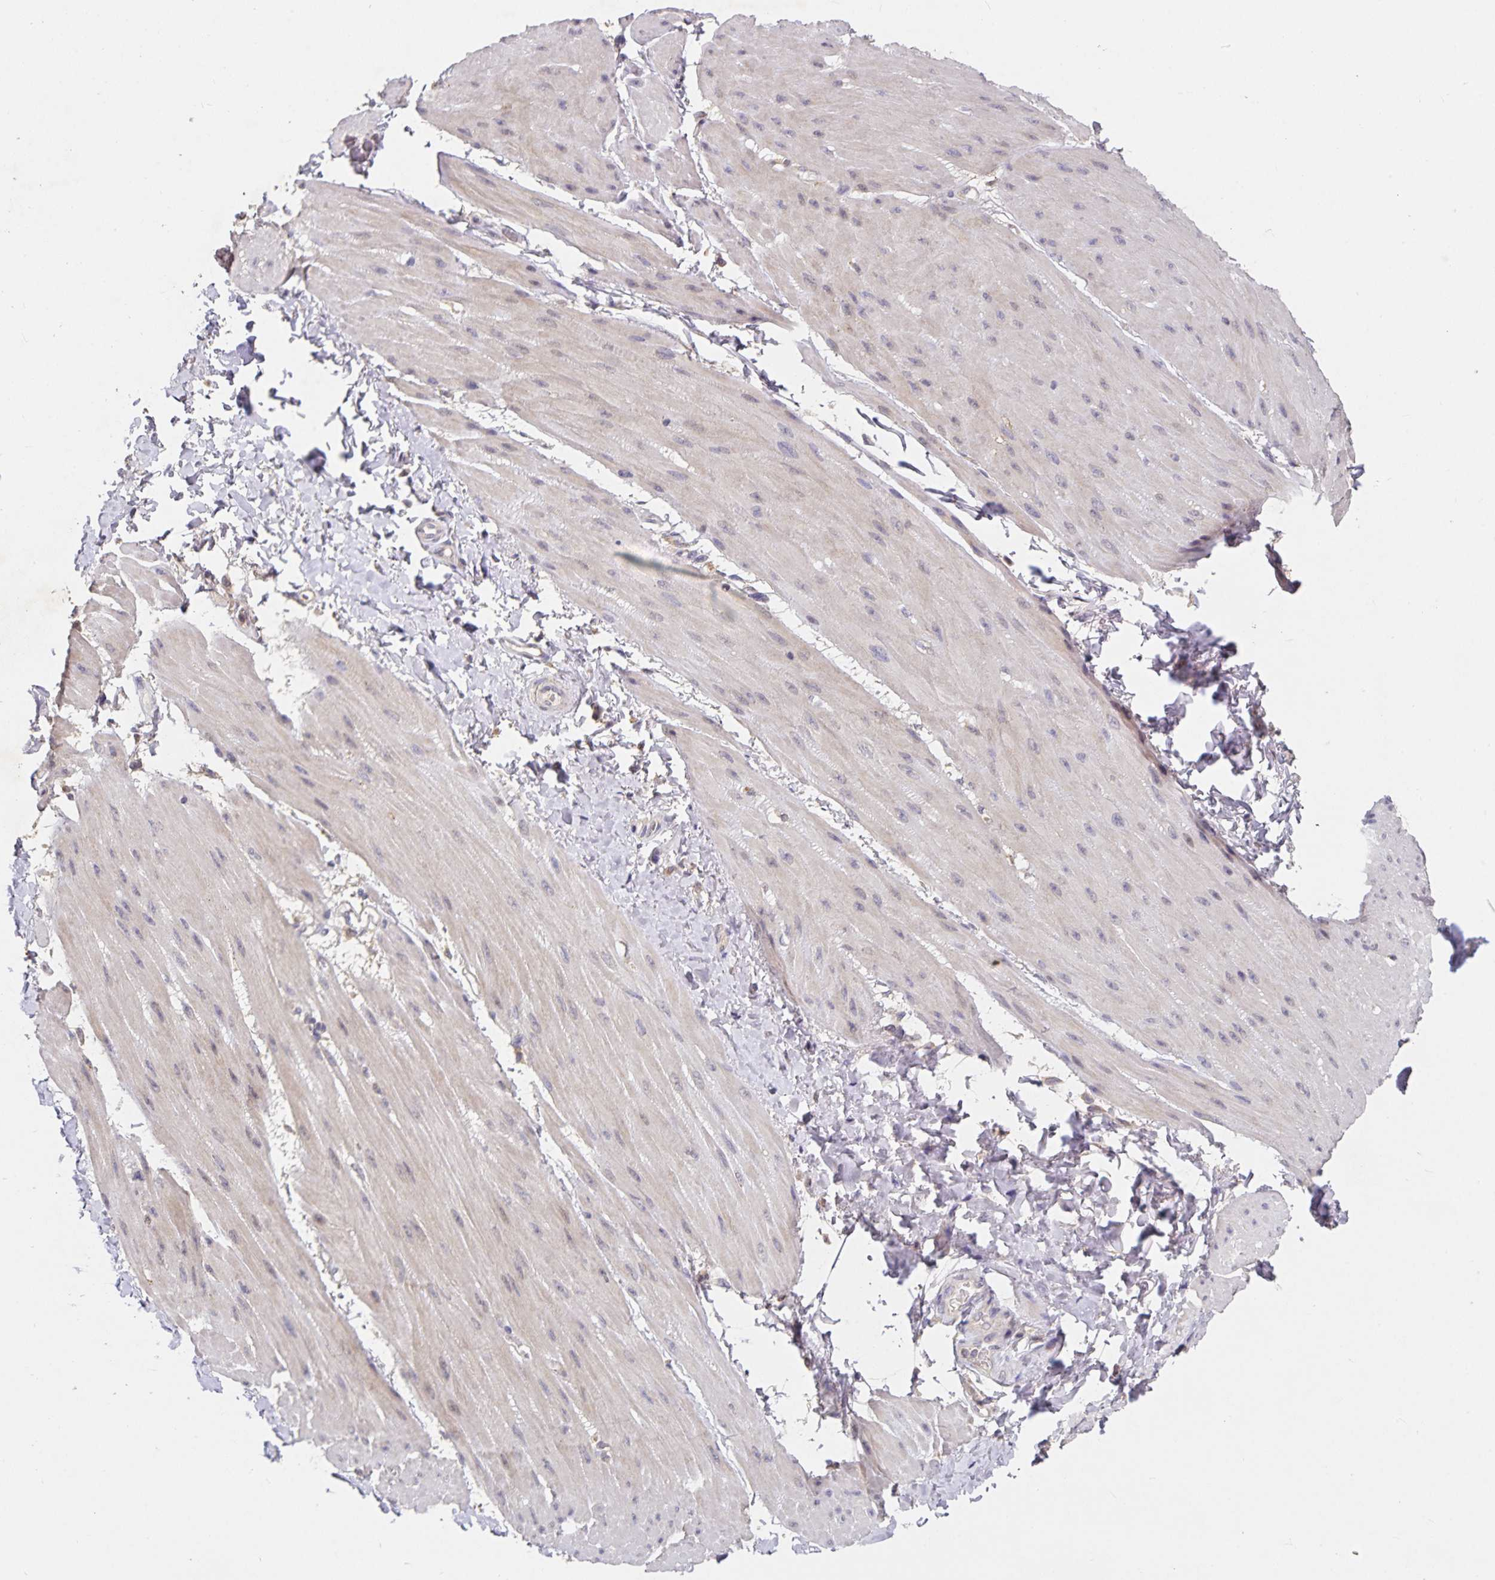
{"staining": {"intensity": "negative", "quantity": "none", "location": "none"}, "tissue": "adipose tissue", "cell_type": "Adipocytes", "image_type": "normal", "snomed": [{"axis": "morphology", "description": "Normal tissue, NOS"}, {"axis": "topography", "description": "Urinary bladder"}, {"axis": "topography", "description": "Peripheral nerve tissue"}], "caption": "Histopathology image shows no significant protein positivity in adipocytes of unremarkable adipose tissue. (Brightfield microscopy of DAB (3,3'-diaminobenzidine) immunohistochemistry (IHC) at high magnification).", "gene": "HEPN1", "patient": {"sex": "female", "age": 60}}